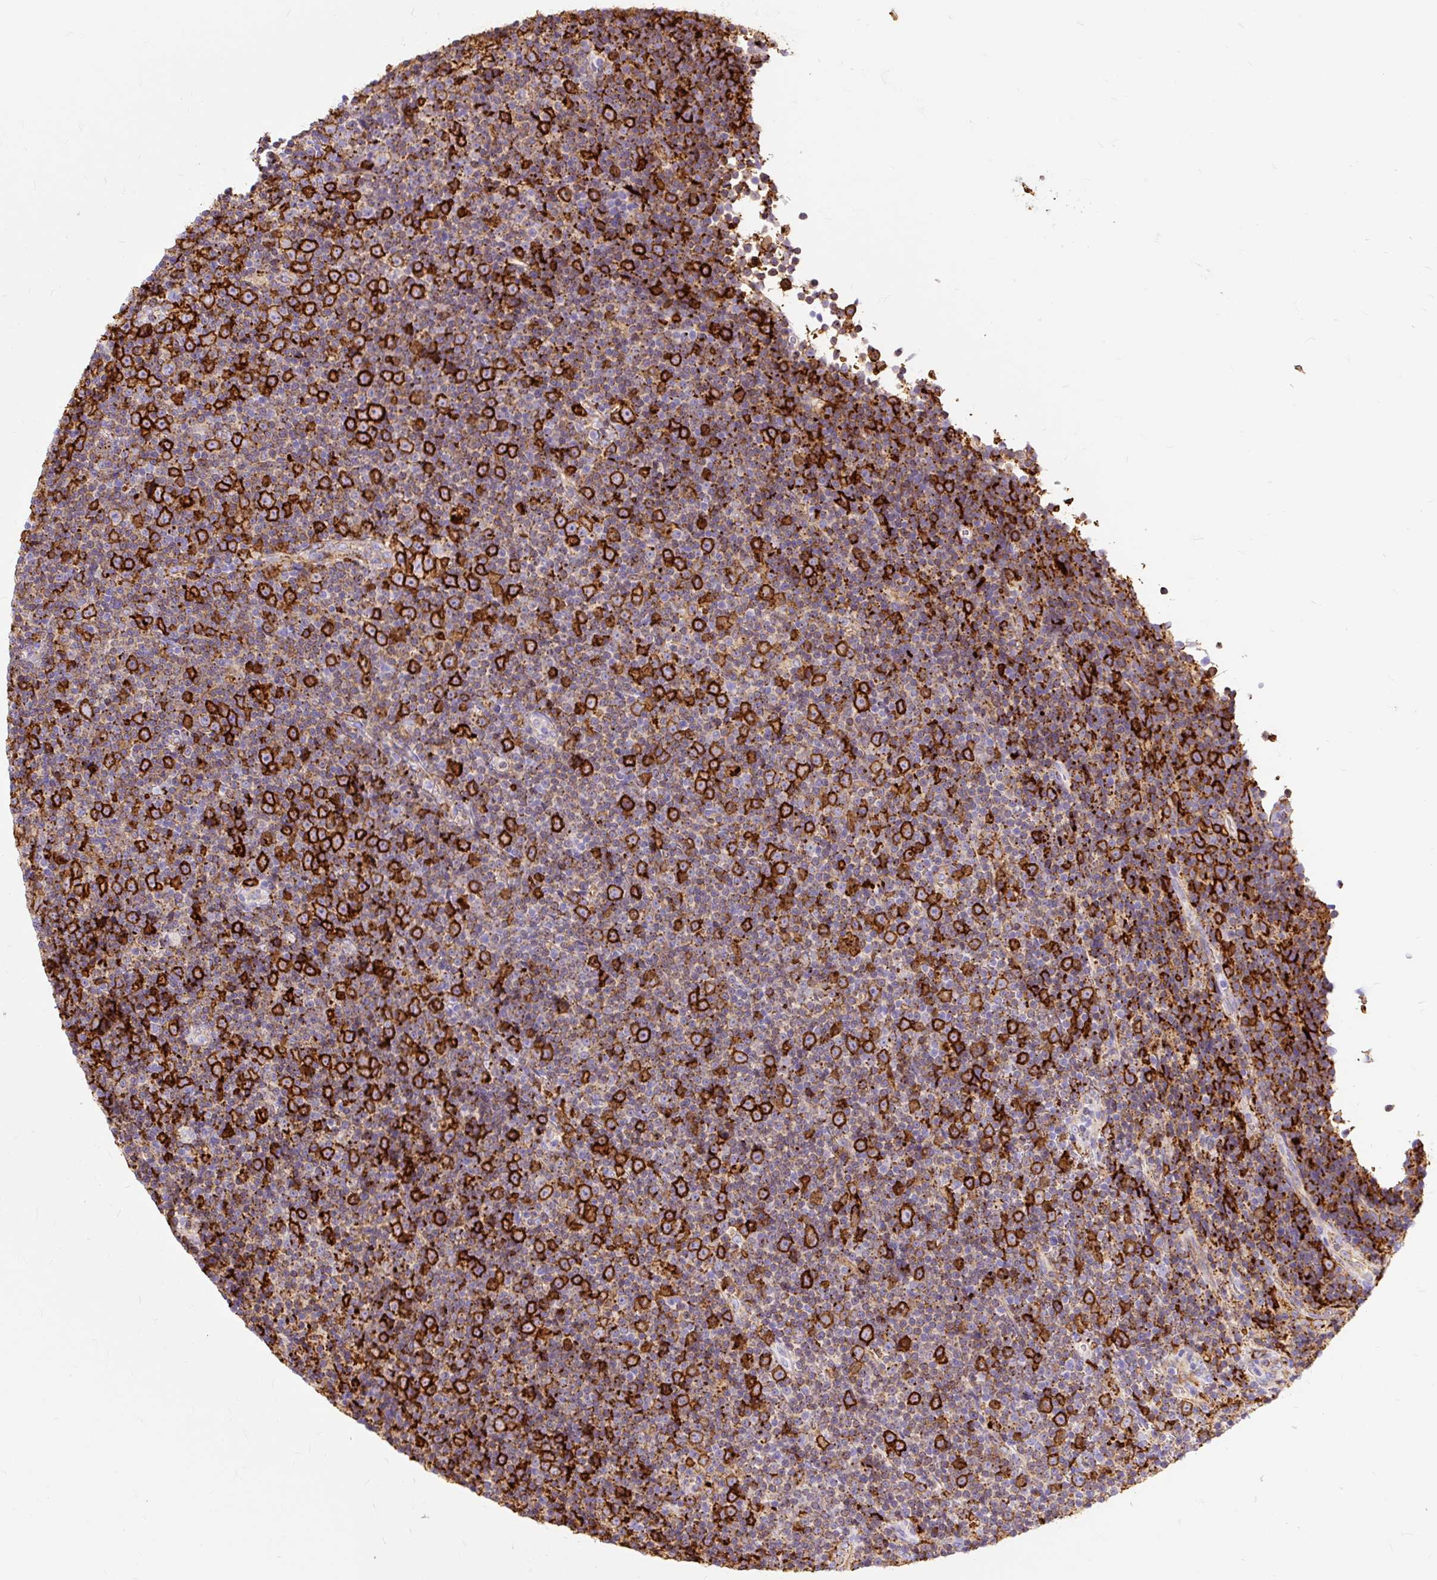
{"staining": {"intensity": "strong", "quantity": "25%-75%", "location": "cytoplasmic/membranous"}, "tissue": "lymphoma", "cell_type": "Tumor cells", "image_type": "cancer", "snomed": [{"axis": "morphology", "description": "Malignant lymphoma, non-Hodgkin's type, Low grade"}, {"axis": "topography", "description": "Lymph node"}], "caption": "Low-grade malignant lymphoma, non-Hodgkin's type tissue demonstrates strong cytoplasmic/membranous positivity in approximately 25%-75% of tumor cells, visualized by immunohistochemistry.", "gene": "HLA-DRA", "patient": {"sex": "female", "age": 67}}